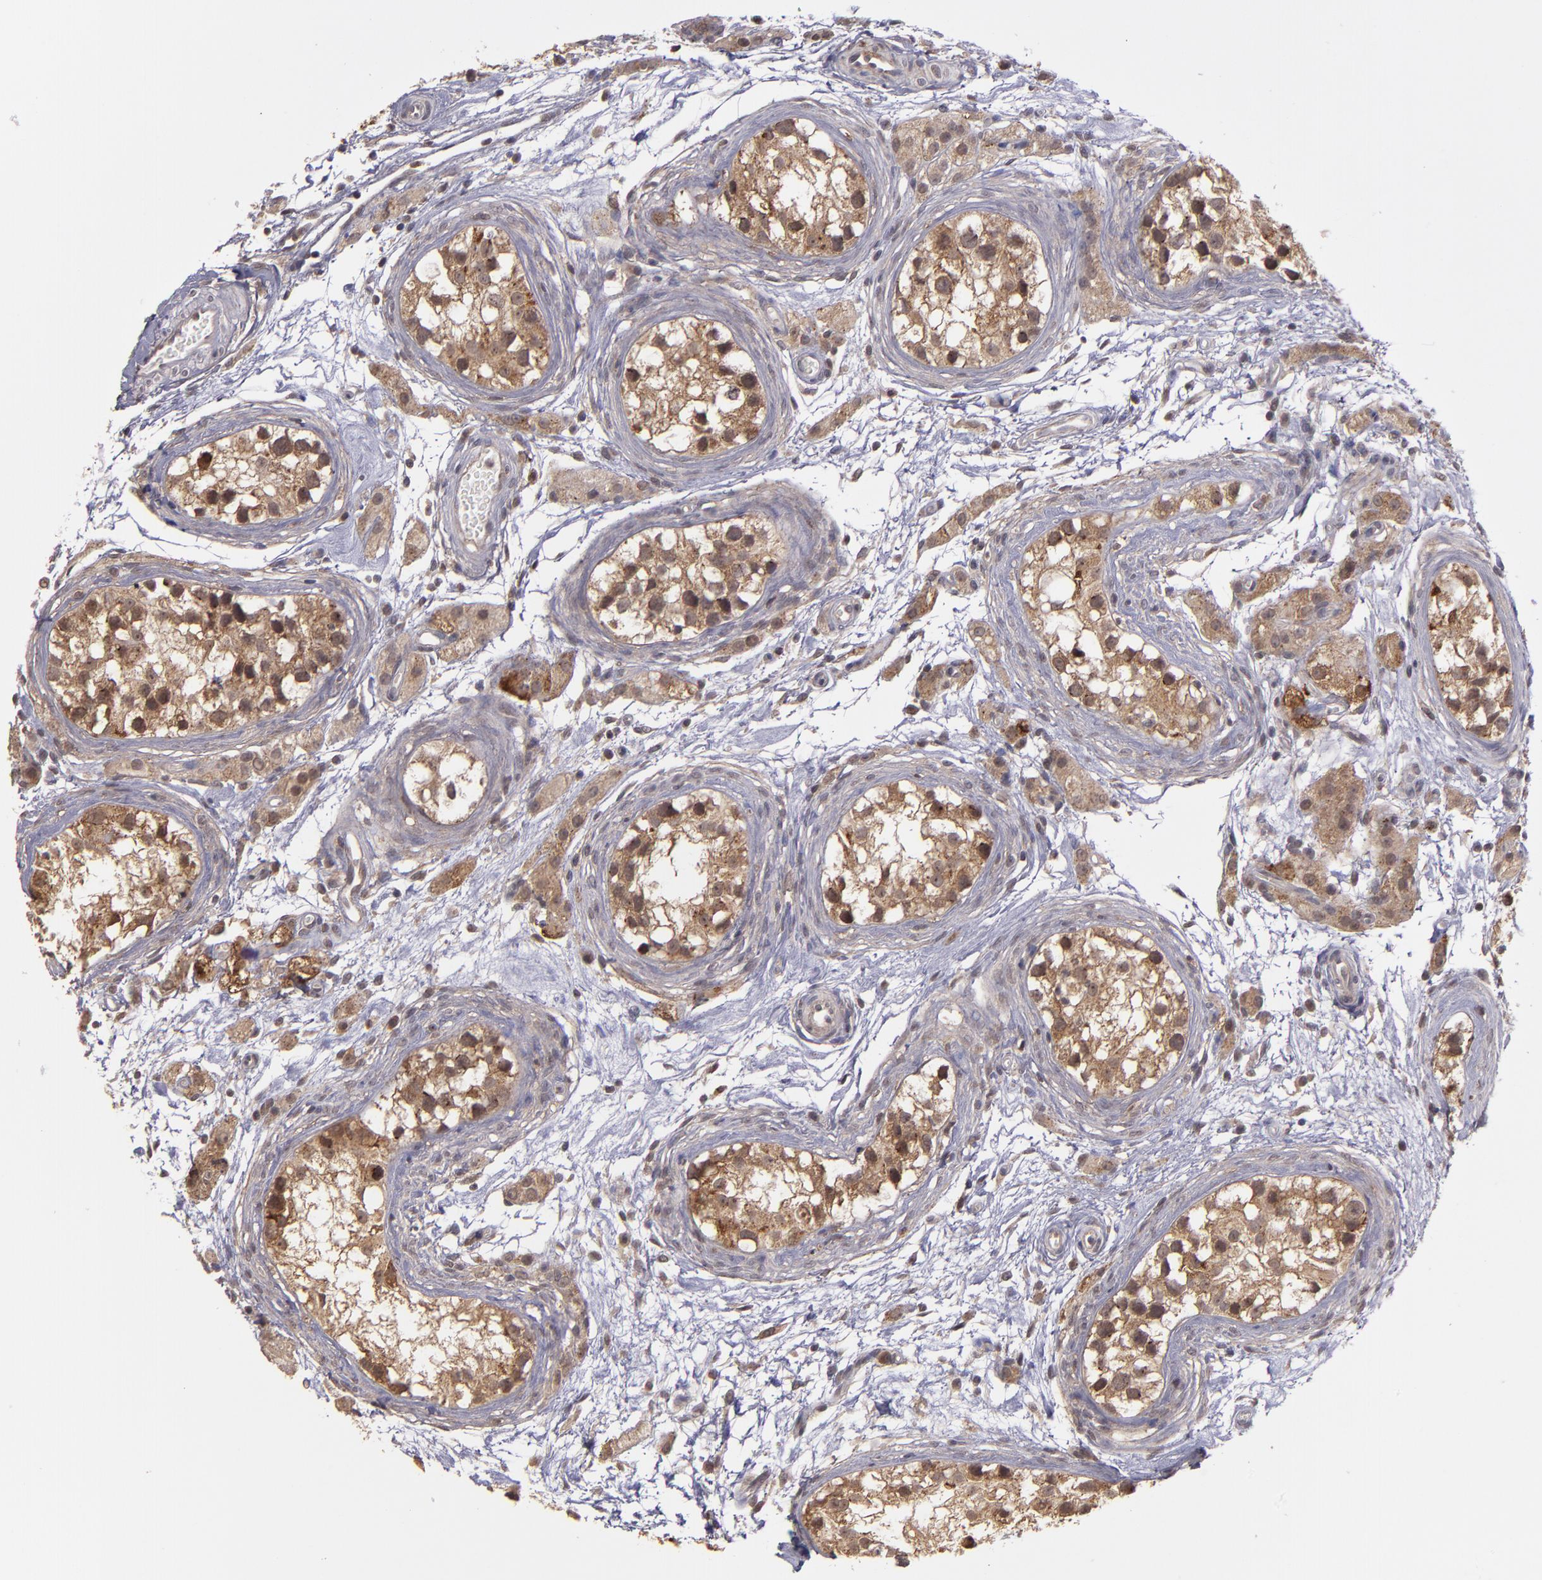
{"staining": {"intensity": "moderate", "quantity": ">75%", "location": "cytoplasmic/membranous"}, "tissue": "testis cancer", "cell_type": "Tumor cells", "image_type": "cancer", "snomed": [{"axis": "morphology", "description": "Seminoma, NOS"}, {"axis": "topography", "description": "Testis"}], "caption": "This image reveals seminoma (testis) stained with immunohistochemistry to label a protein in brown. The cytoplasmic/membranous of tumor cells show moderate positivity for the protein. Nuclei are counter-stained blue.", "gene": "ZFYVE1", "patient": {"sex": "male", "age": 25}}